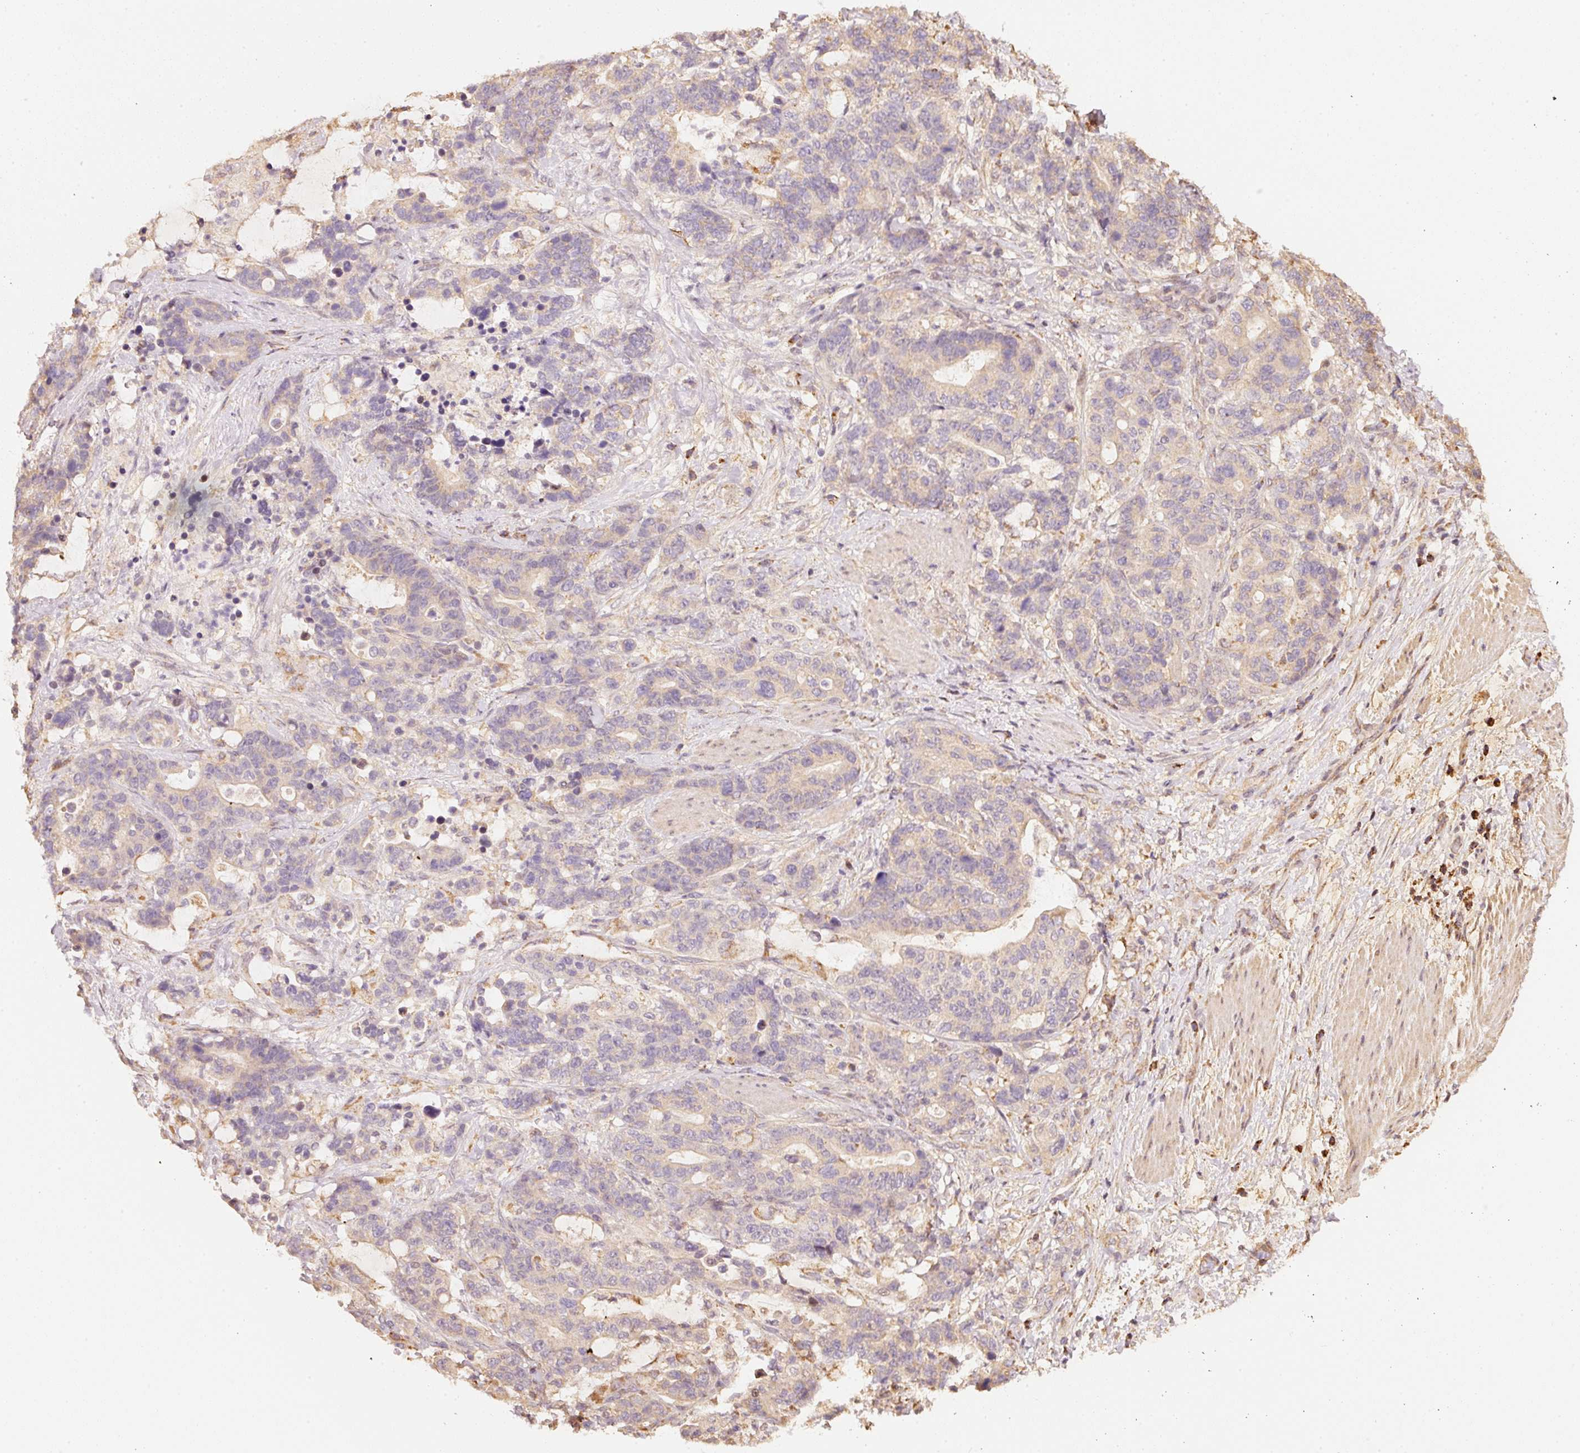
{"staining": {"intensity": "negative", "quantity": "none", "location": "none"}, "tissue": "stomach cancer", "cell_type": "Tumor cells", "image_type": "cancer", "snomed": [{"axis": "morphology", "description": "Normal tissue, NOS"}, {"axis": "morphology", "description": "Adenocarcinoma, NOS"}, {"axis": "topography", "description": "Stomach"}], "caption": "The immunohistochemistry (IHC) image has no significant staining in tumor cells of stomach adenocarcinoma tissue.", "gene": "RAB35", "patient": {"sex": "female", "age": 64}}